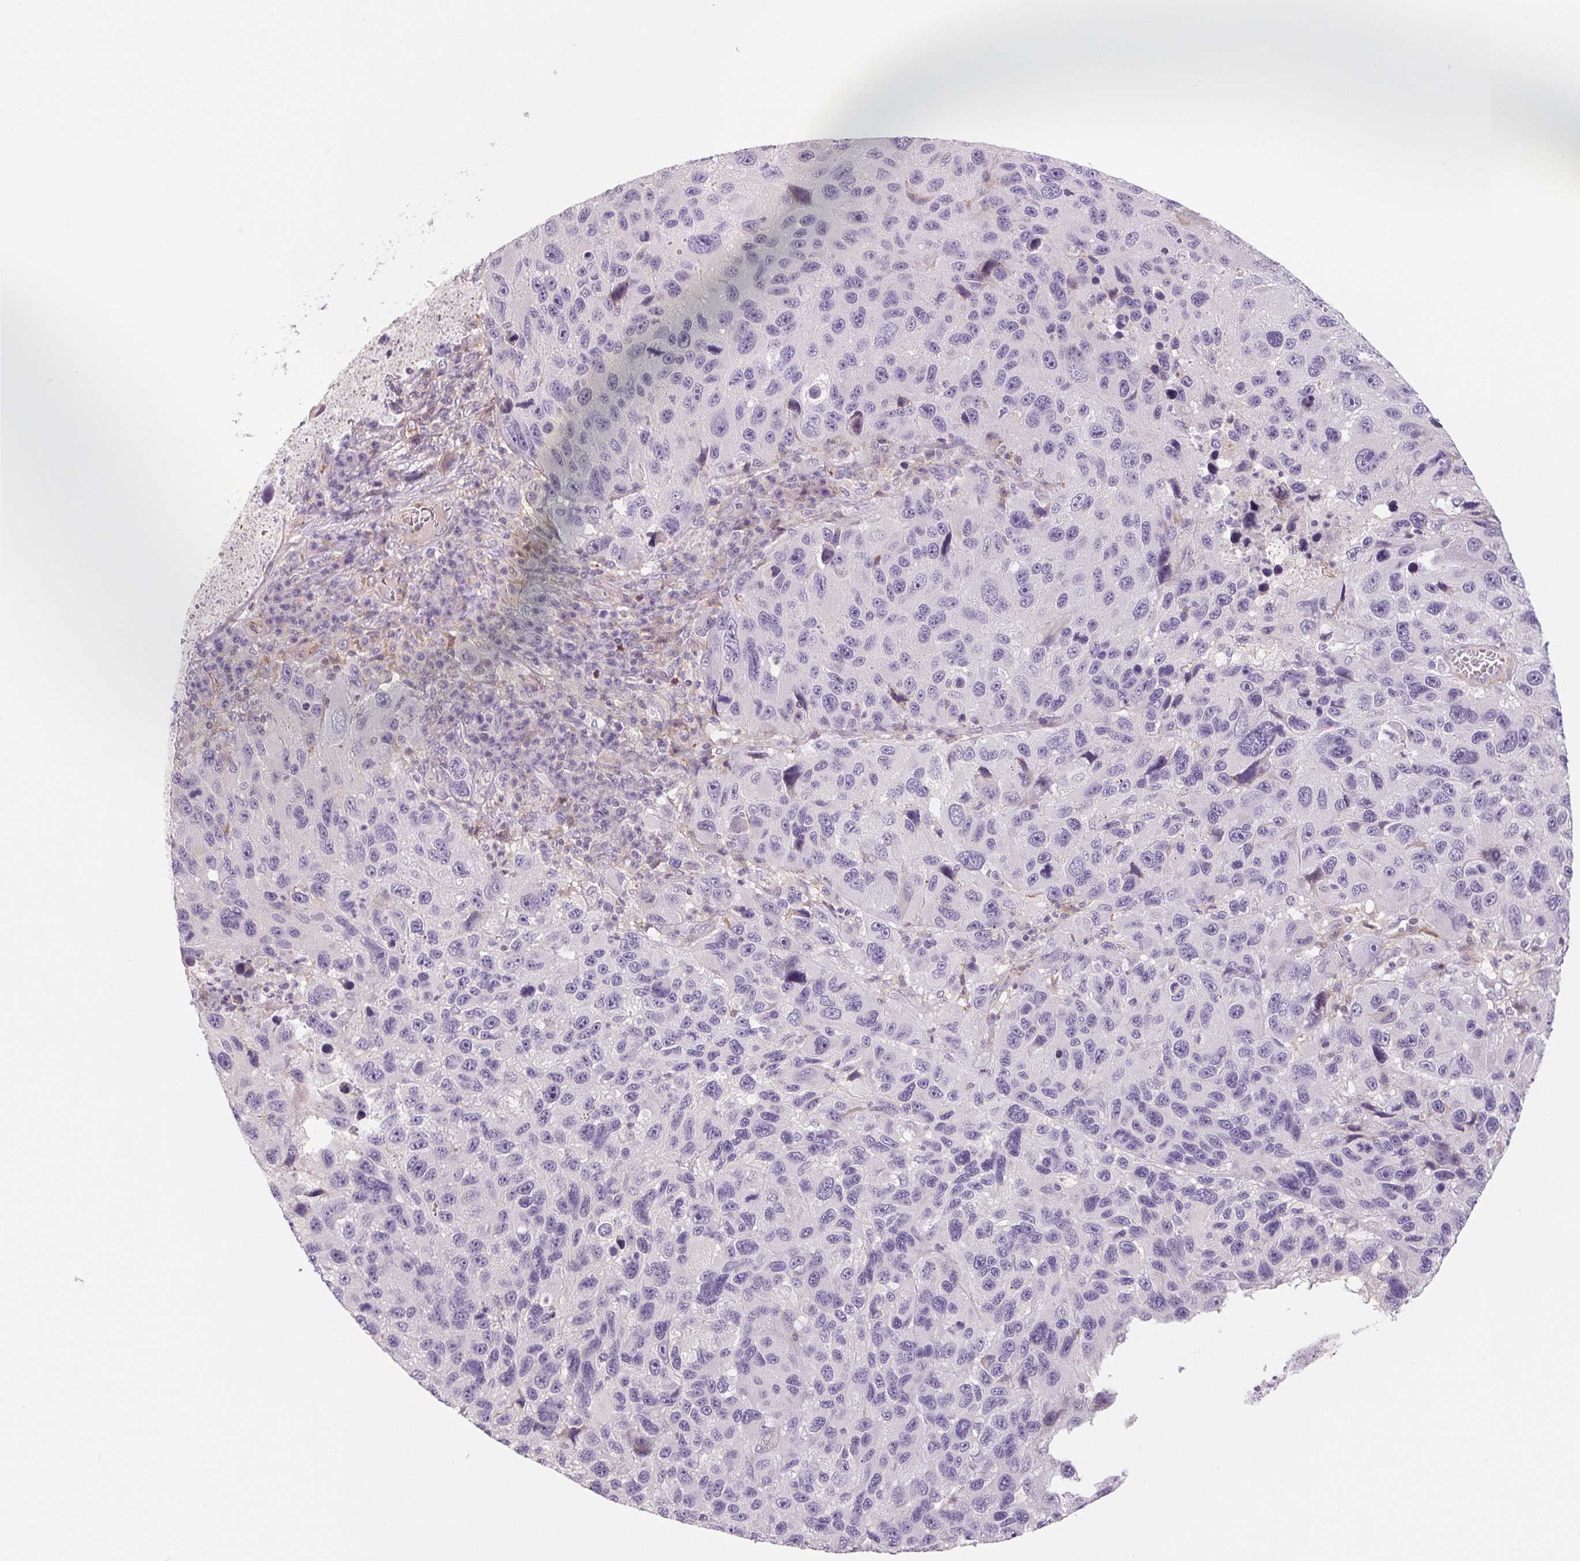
{"staining": {"intensity": "negative", "quantity": "none", "location": "none"}, "tissue": "melanoma", "cell_type": "Tumor cells", "image_type": "cancer", "snomed": [{"axis": "morphology", "description": "Malignant melanoma, NOS"}, {"axis": "topography", "description": "Skin"}], "caption": "The micrograph demonstrates no staining of tumor cells in melanoma.", "gene": "ANKRD13B", "patient": {"sex": "male", "age": 53}}